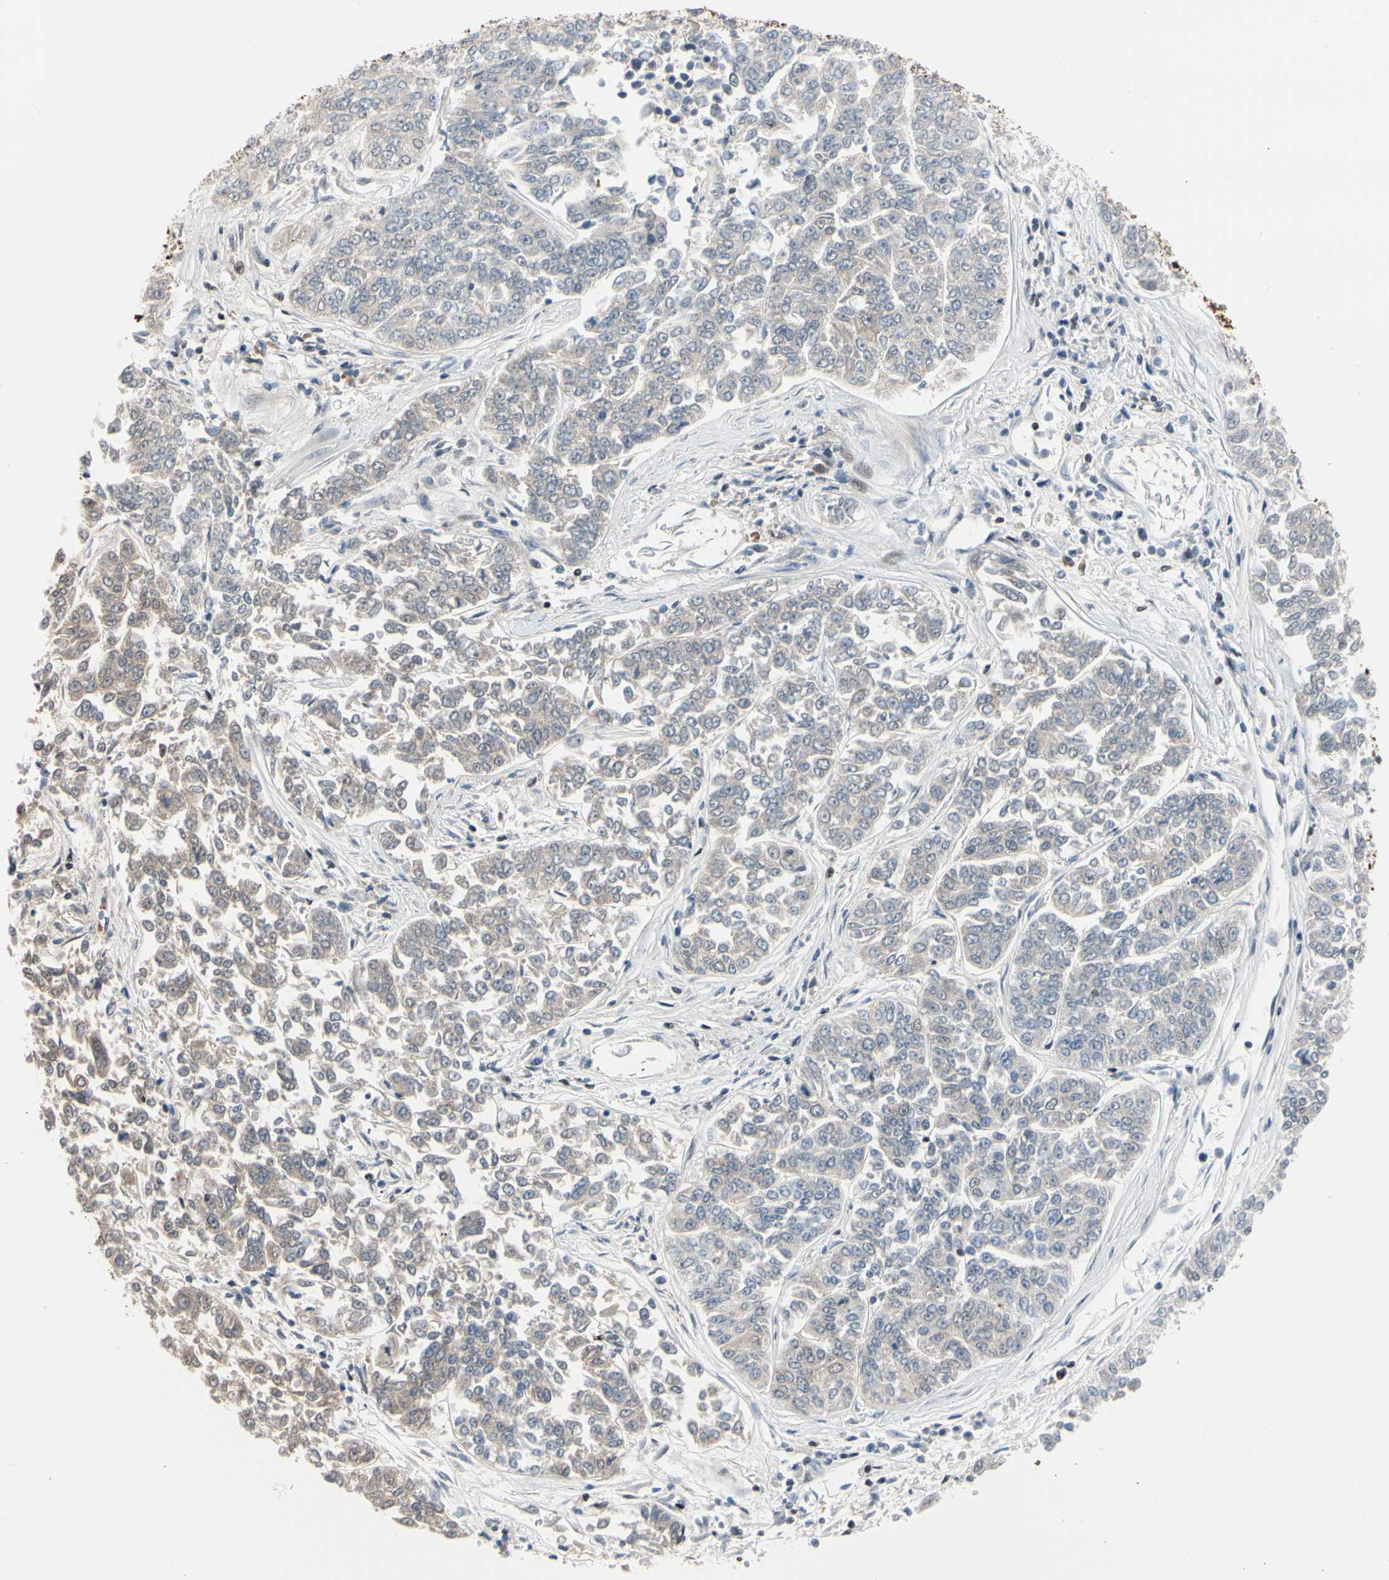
{"staining": {"intensity": "weak", "quantity": "25%-75%", "location": "cytoplasmic/membranous,nuclear"}, "tissue": "lung cancer", "cell_type": "Tumor cells", "image_type": "cancer", "snomed": [{"axis": "morphology", "description": "Adenocarcinoma, NOS"}, {"axis": "topography", "description": "Lung"}], "caption": "The histopathology image shows a brown stain indicating the presence of a protein in the cytoplasmic/membranous and nuclear of tumor cells in adenocarcinoma (lung). The staining was performed using DAB to visualize the protein expression in brown, while the nuclei were stained in blue with hematoxylin (Magnification: 20x).", "gene": "FOXO3", "patient": {"sex": "male", "age": 84}}